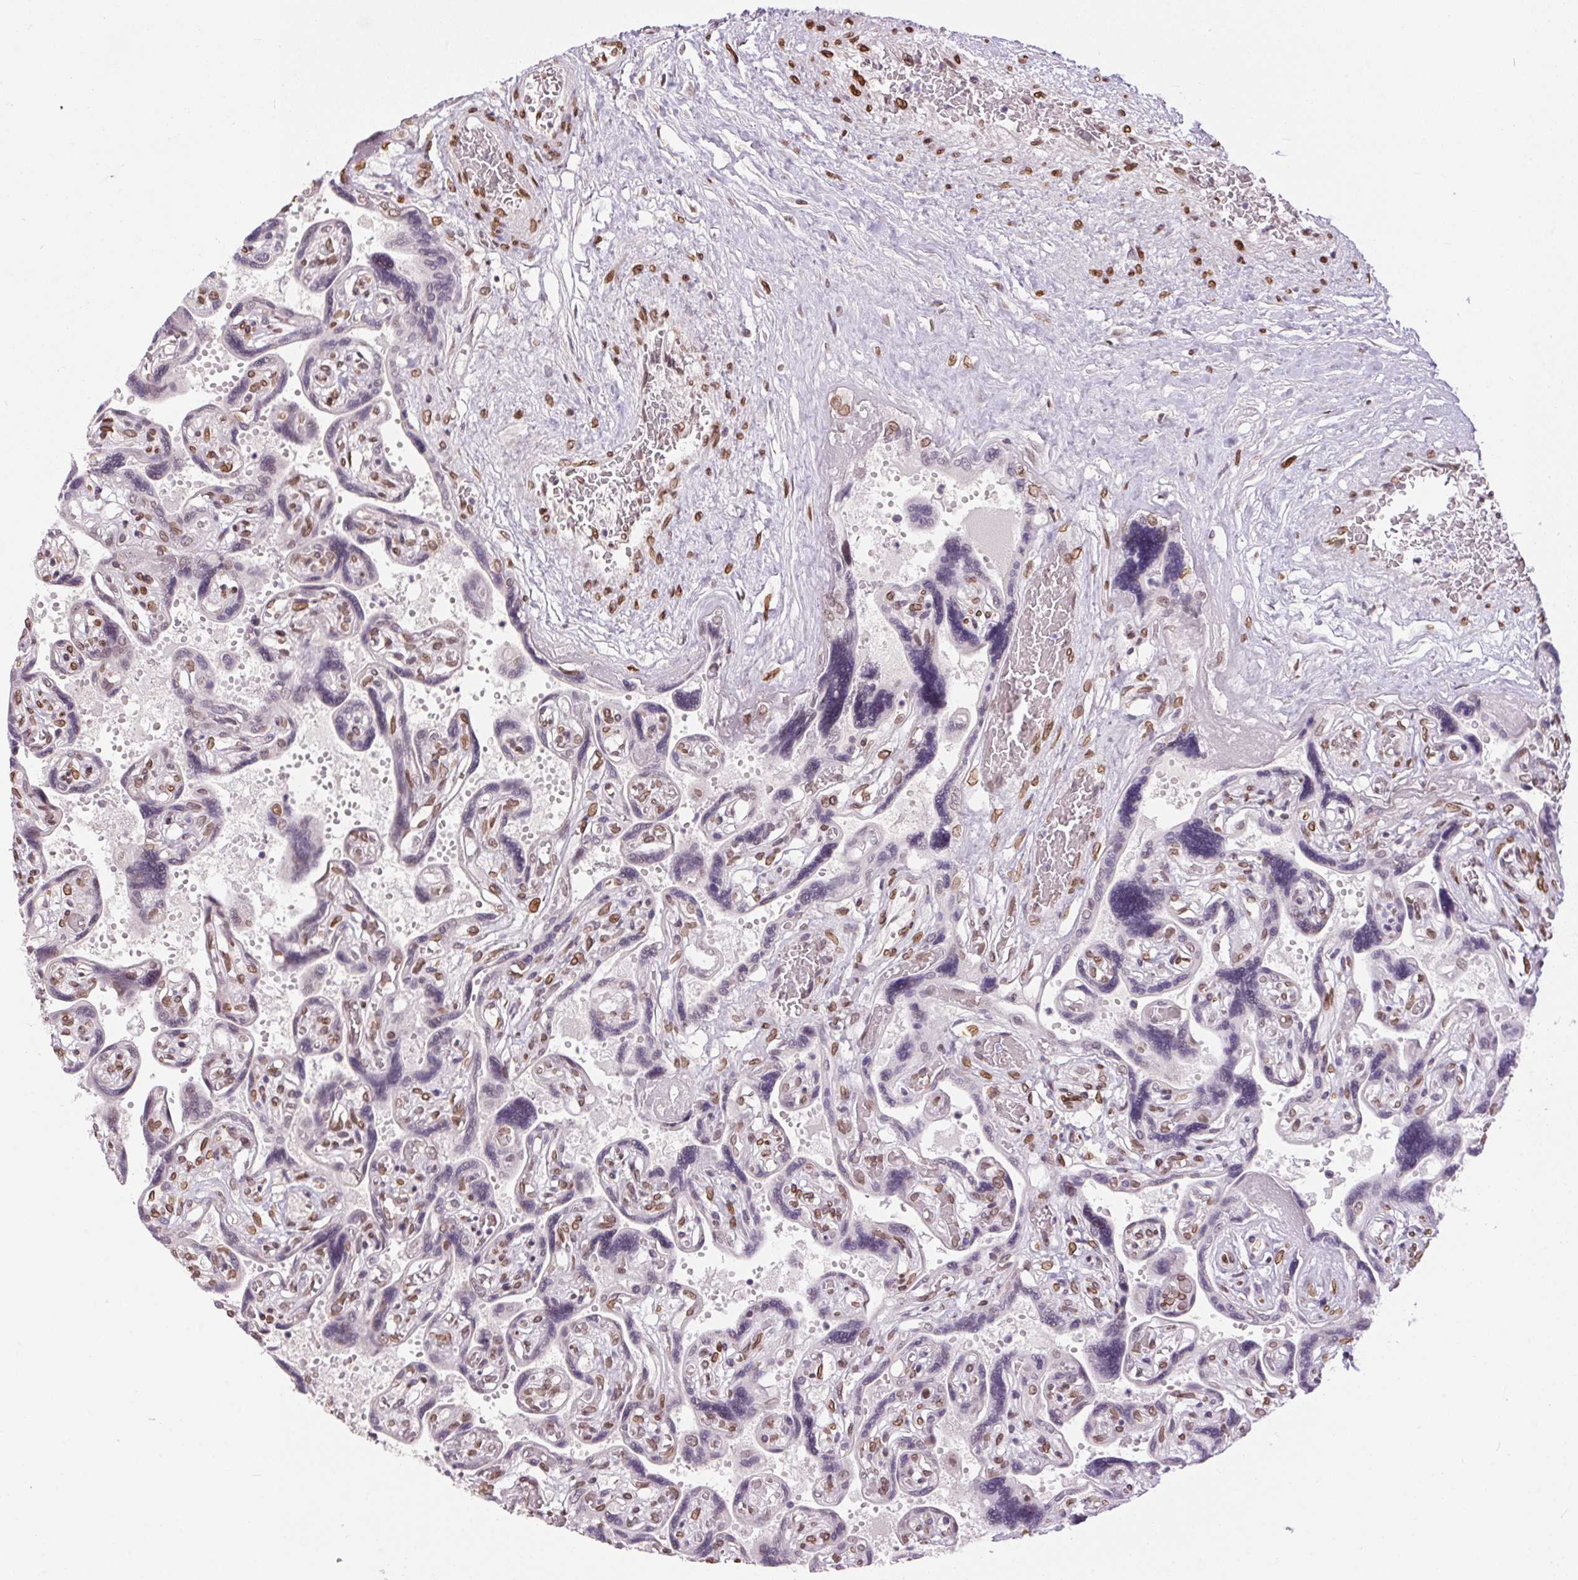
{"staining": {"intensity": "moderate", "quantity": ">75%", "location": "cytoplasmic/membranous,nuclear"}, "tissue": "placenta", "cell_type": "Decidual cells", "image_type": "normal", "snomed": [{"axis": "morphology", "description": "Normal tissue, NOS"}, {"axis": "topography", "description": "Placenta"}], "caption": "Placenta stained with DAB IHC demonstrates medium levels of moderate cytoplasmic/membranous,nuclear positivity in approximately >75% of decidual cells. The protein is stained brown, and the nuclei are stained in blue (DAB (3,3'-diaminobenzidine) IHC with brightfield microscopy, high magnification).", "gene": "TMEM175", "patient": {"sex": "female", "age": 32}}